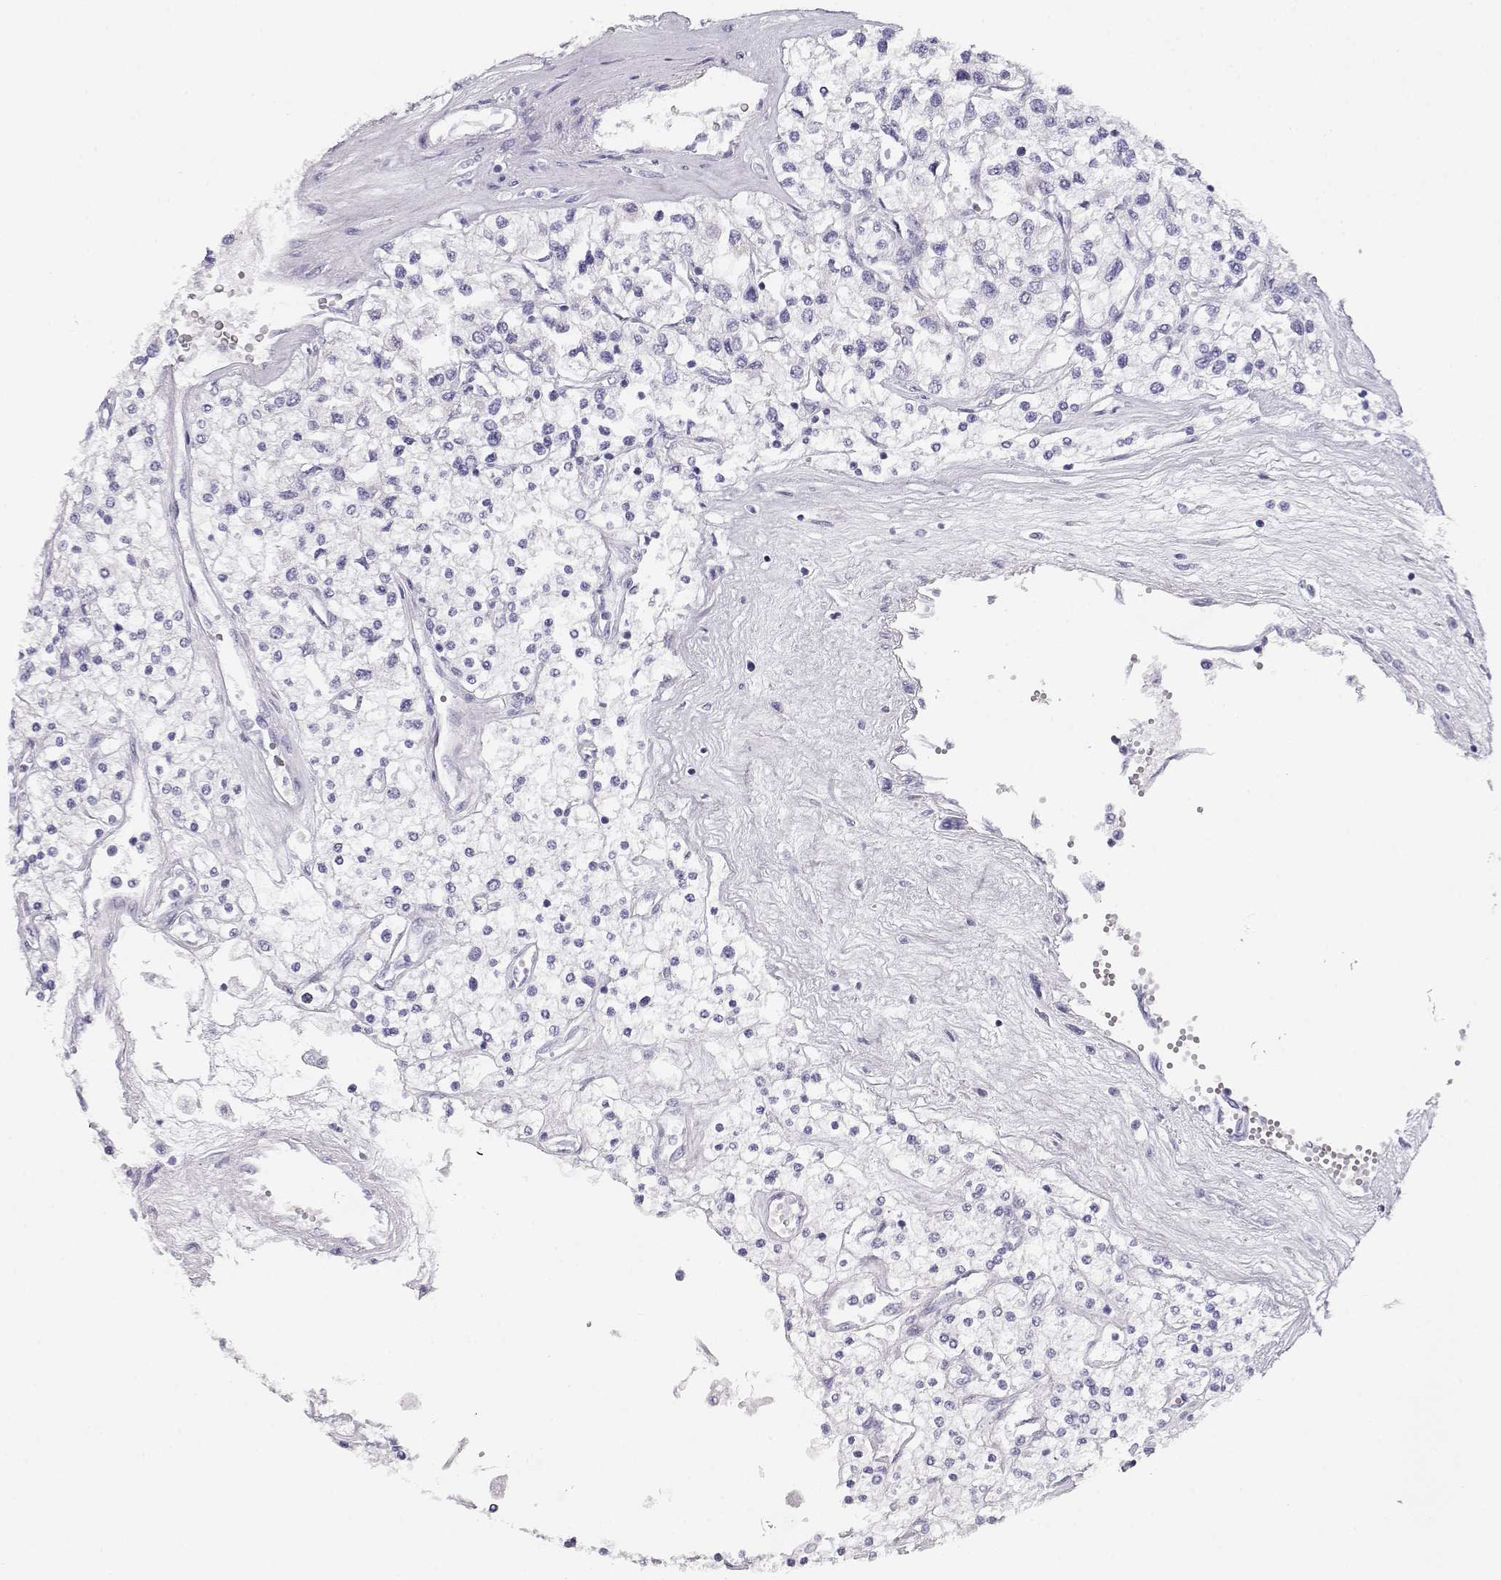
{"staining": {"intensity": "negative", "quantity": "none", "location": "none"}, "tissue": "renal cancer", "cell_type": "Tumor cells", "image_type": "cancer", "snomed": [{"axis": "morphology", "description": "Adenocarcinoma, NOS"}, {"axis": "topography", "description": "Kidney"}], "caption": "This image is of renal adenocarcinoma stained with IHC to label a protein in brown with the nuclei are counter-stained blue. There is no positivity in tumor cells.", "gene": "MAGEC1", "patient": {"sex": "male", "age": 80}}